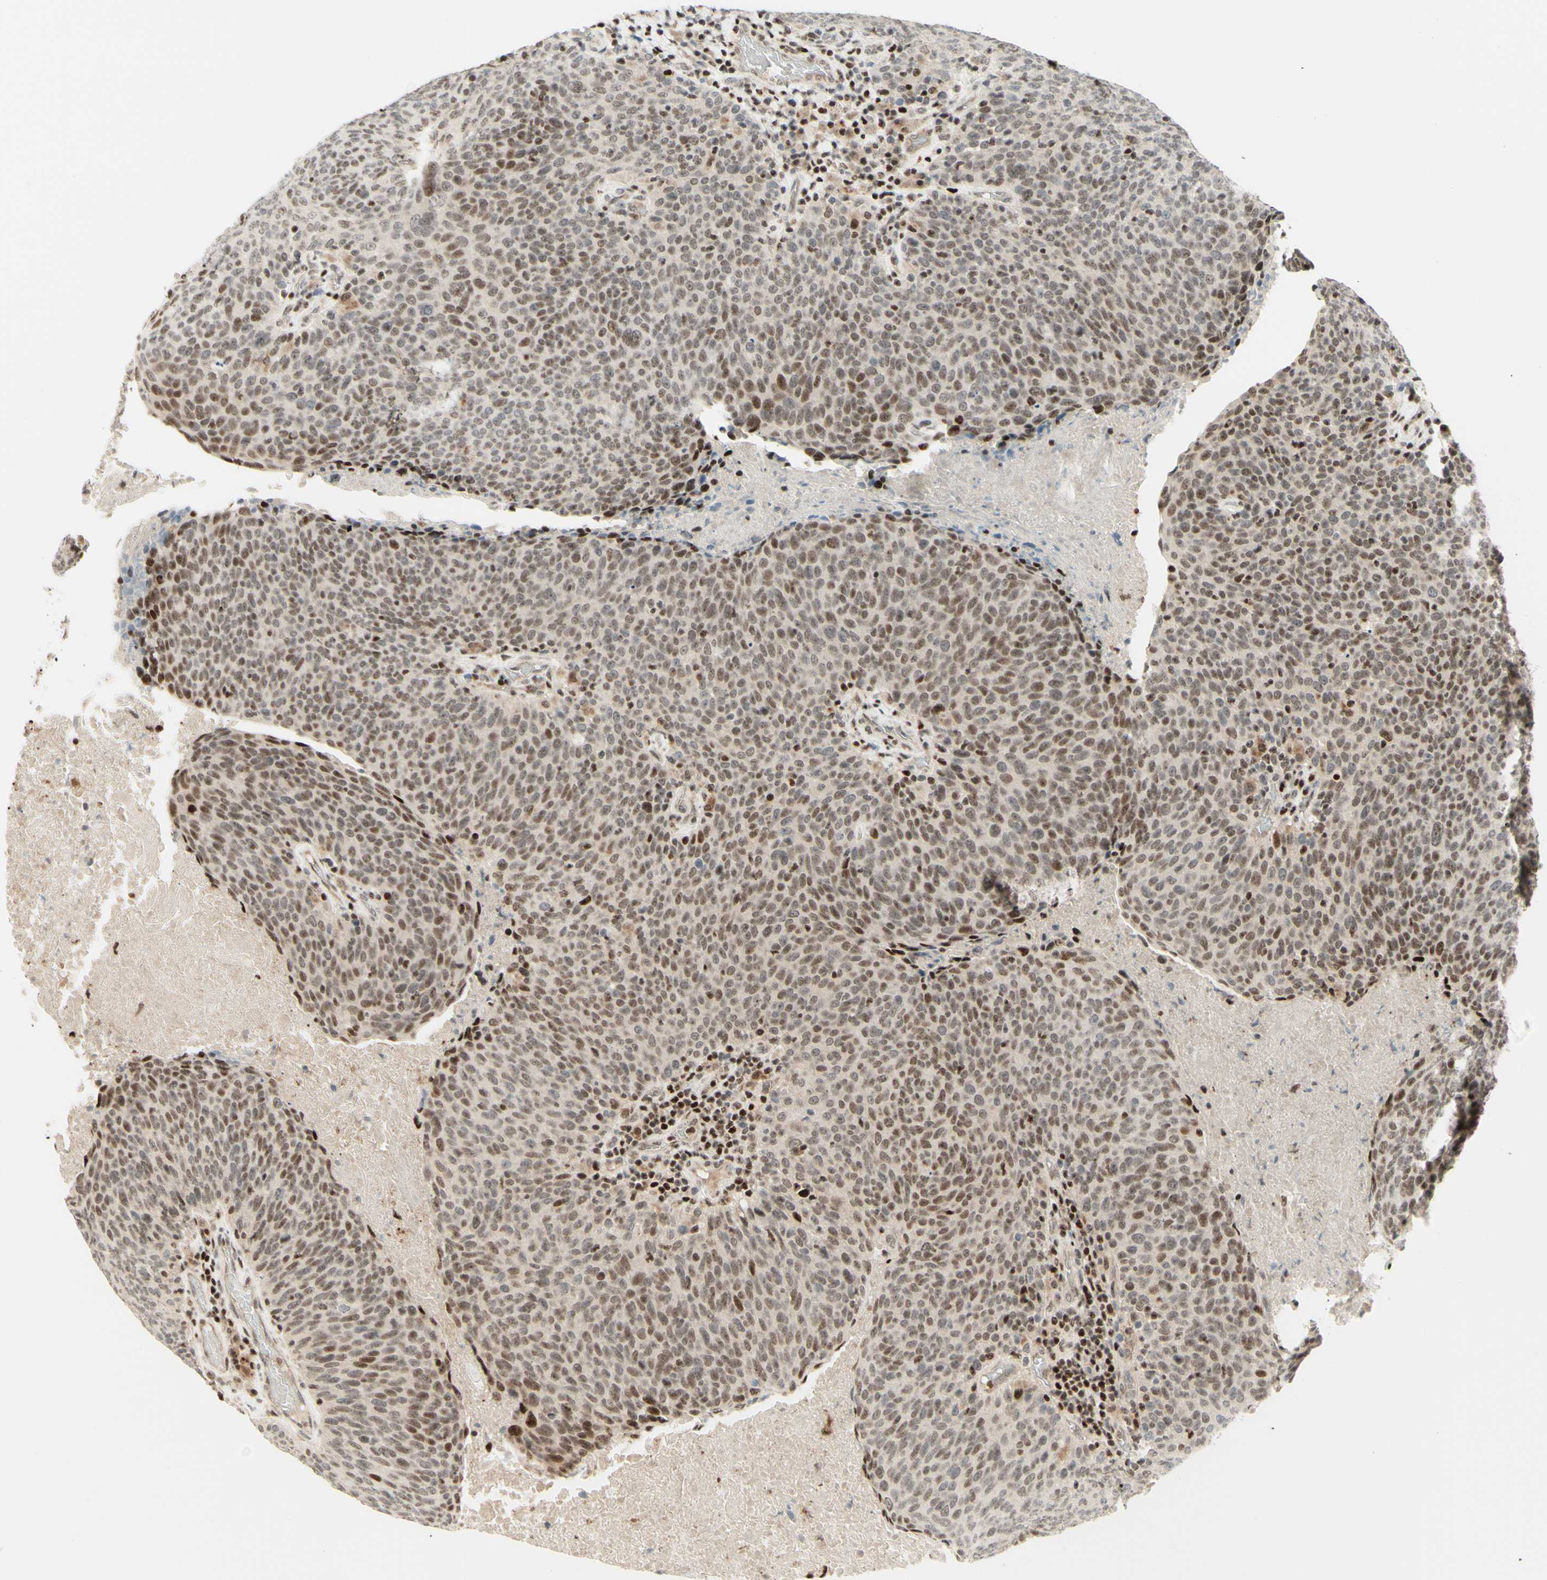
{"staining": {"intensity": "moderate", "quantity": "25%-75%", "location": "nuclear"}, "tissue": "head and neck cancer", "cell_type": "Tumor cells", "image_type": "cancer", "snomed": [{"axis": "morphology", "description": "Squamous cell carcinoma, NOS"}, {"axis": "morphology", "description": "Squamous cell carcinoma, metastatic, NOS"}, {"axis": "topography", "description": "Lymph node"}, {"axis": "topography", "description": "Head-Neck"}], "caption": "Immunohistochemistry (IHC) photomicrograph of head and neck cancer stained for a protein (brown), which reveals medium levels of moderate nuclear expression in approximately 25%-75% of tumor cells.", "gene": "CDKL5", "patient": {"sex": "male", "age": 62}}